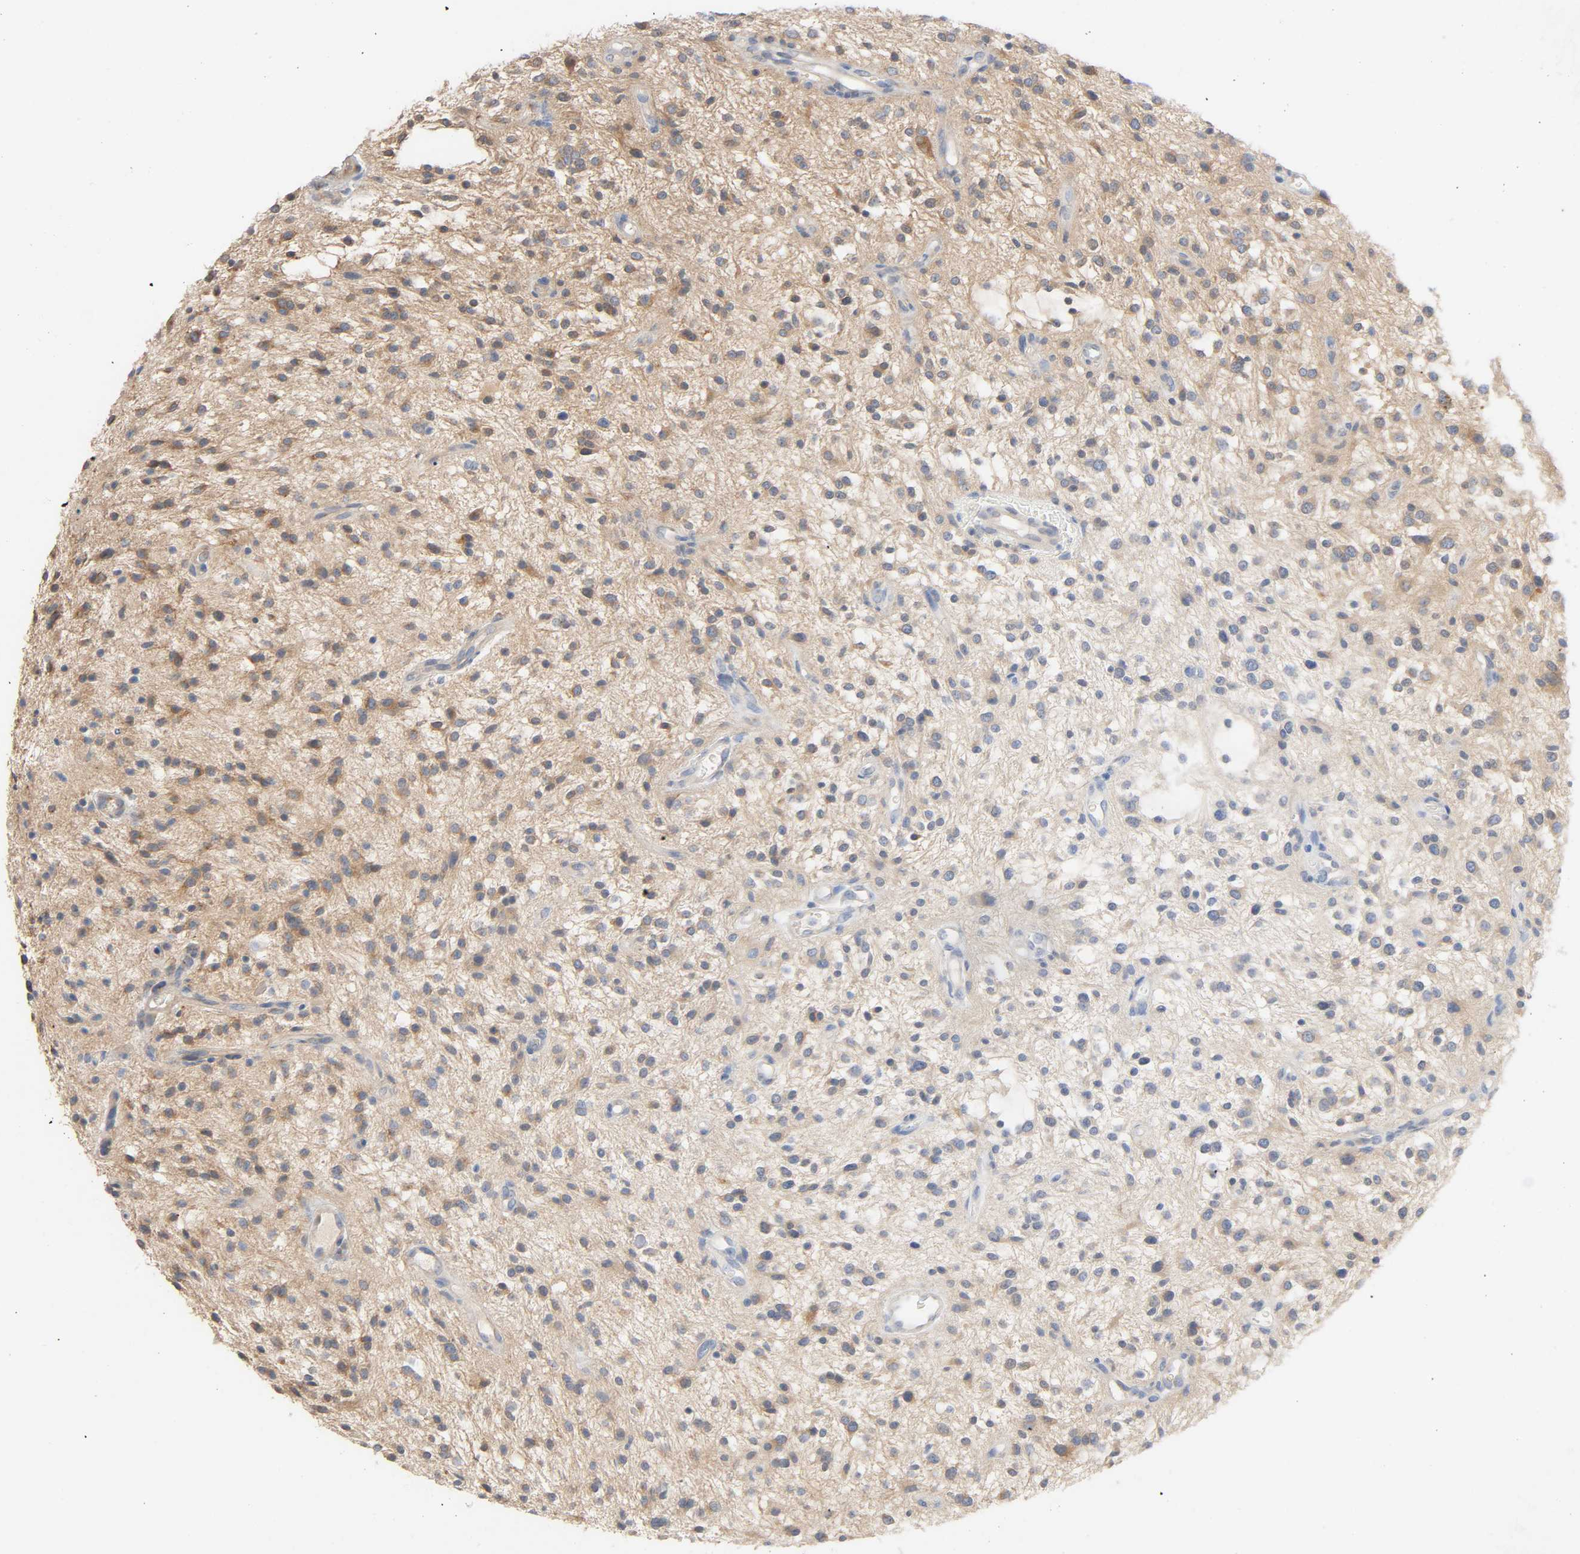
{"staining": {"intensity": "moderate", "quantity": "25%-75%", "location": "cytoplasmic/membranous"}, "tissue": "glioma", "cell_type": "Tumor cells", "image_type": "cancer", "snomed": [{"axis": "morphology", "description": "Glioma, malignant, NOS"}, {"axis": "topography", "description": "Cerebellum"}], "caption": "Immunohistochemical staining of human glioma (malignant) displays medium levels of moderate cytoplasmic/membranous staining in approximately 25%-75% of tumor cells.", "gene": "SGSM1", "patient": {"sex": "female", "age": 10}}